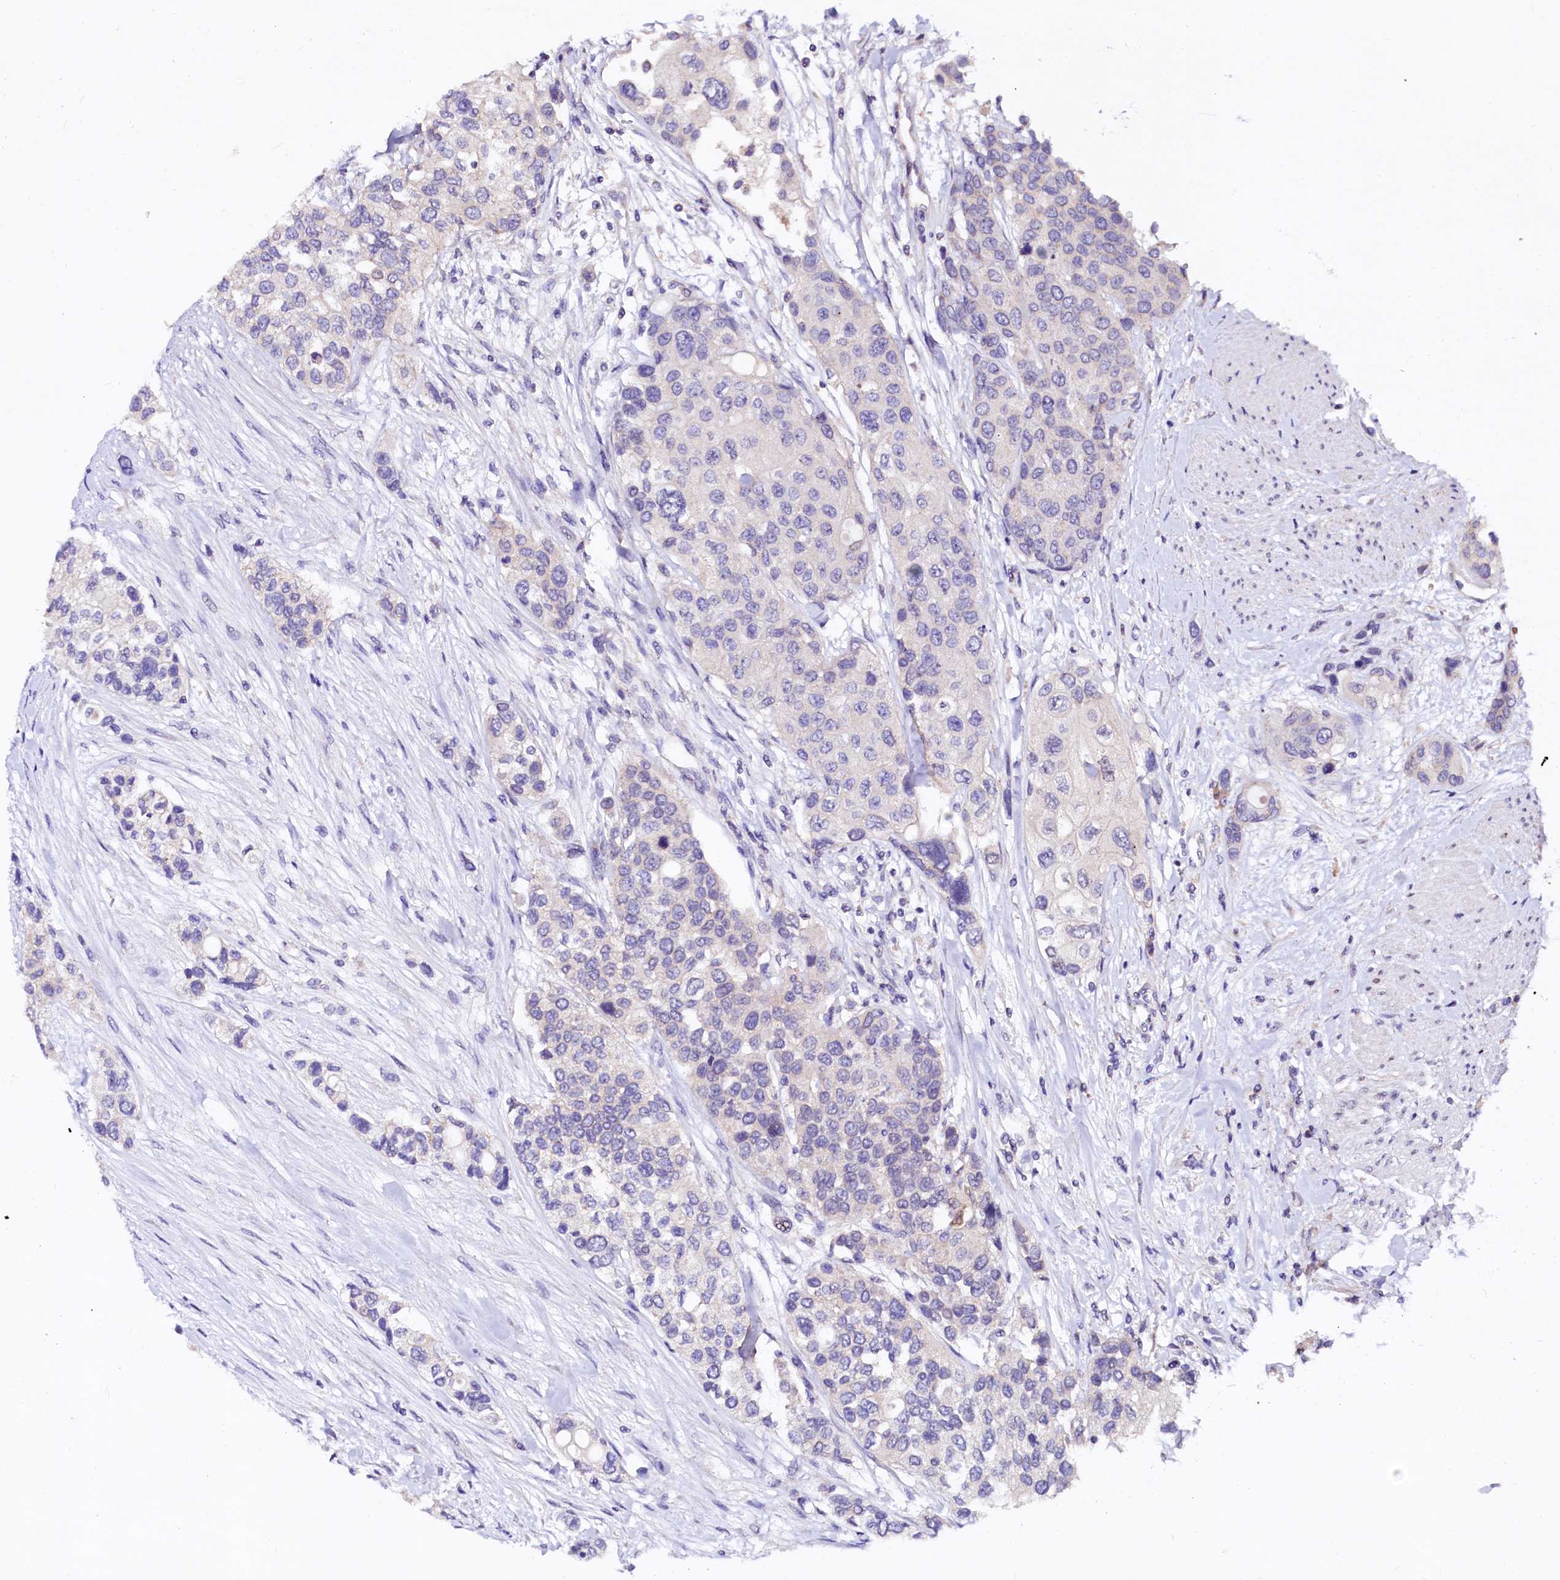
{"staining": {"intensity": "negative", "quantity": "none", "location": "none"}, "tissue": "urothelial cancer", "cell_type": "Tumor cells", "image_type": "cancer", "snomed": [{"axis": "morphology", "description": "Normal tissue, NOS"}, {"axis": "morphology", "description": "Urothelial carcinoma, High grade"}, {"axis": "topography", "description": "Vascular tissue"}, {"axis": "topography", "description": "Urinary bladder"}], "caption": "Protein analysis of urothelial carcinoma (high-grade) displays no significant staining in tumor cells. (DAB (3,3'-diaminobenzidine) IHC with hematoxylin counter stain).", "gene": "NALF1", "patient": {"sex": "female", "age": 56}}